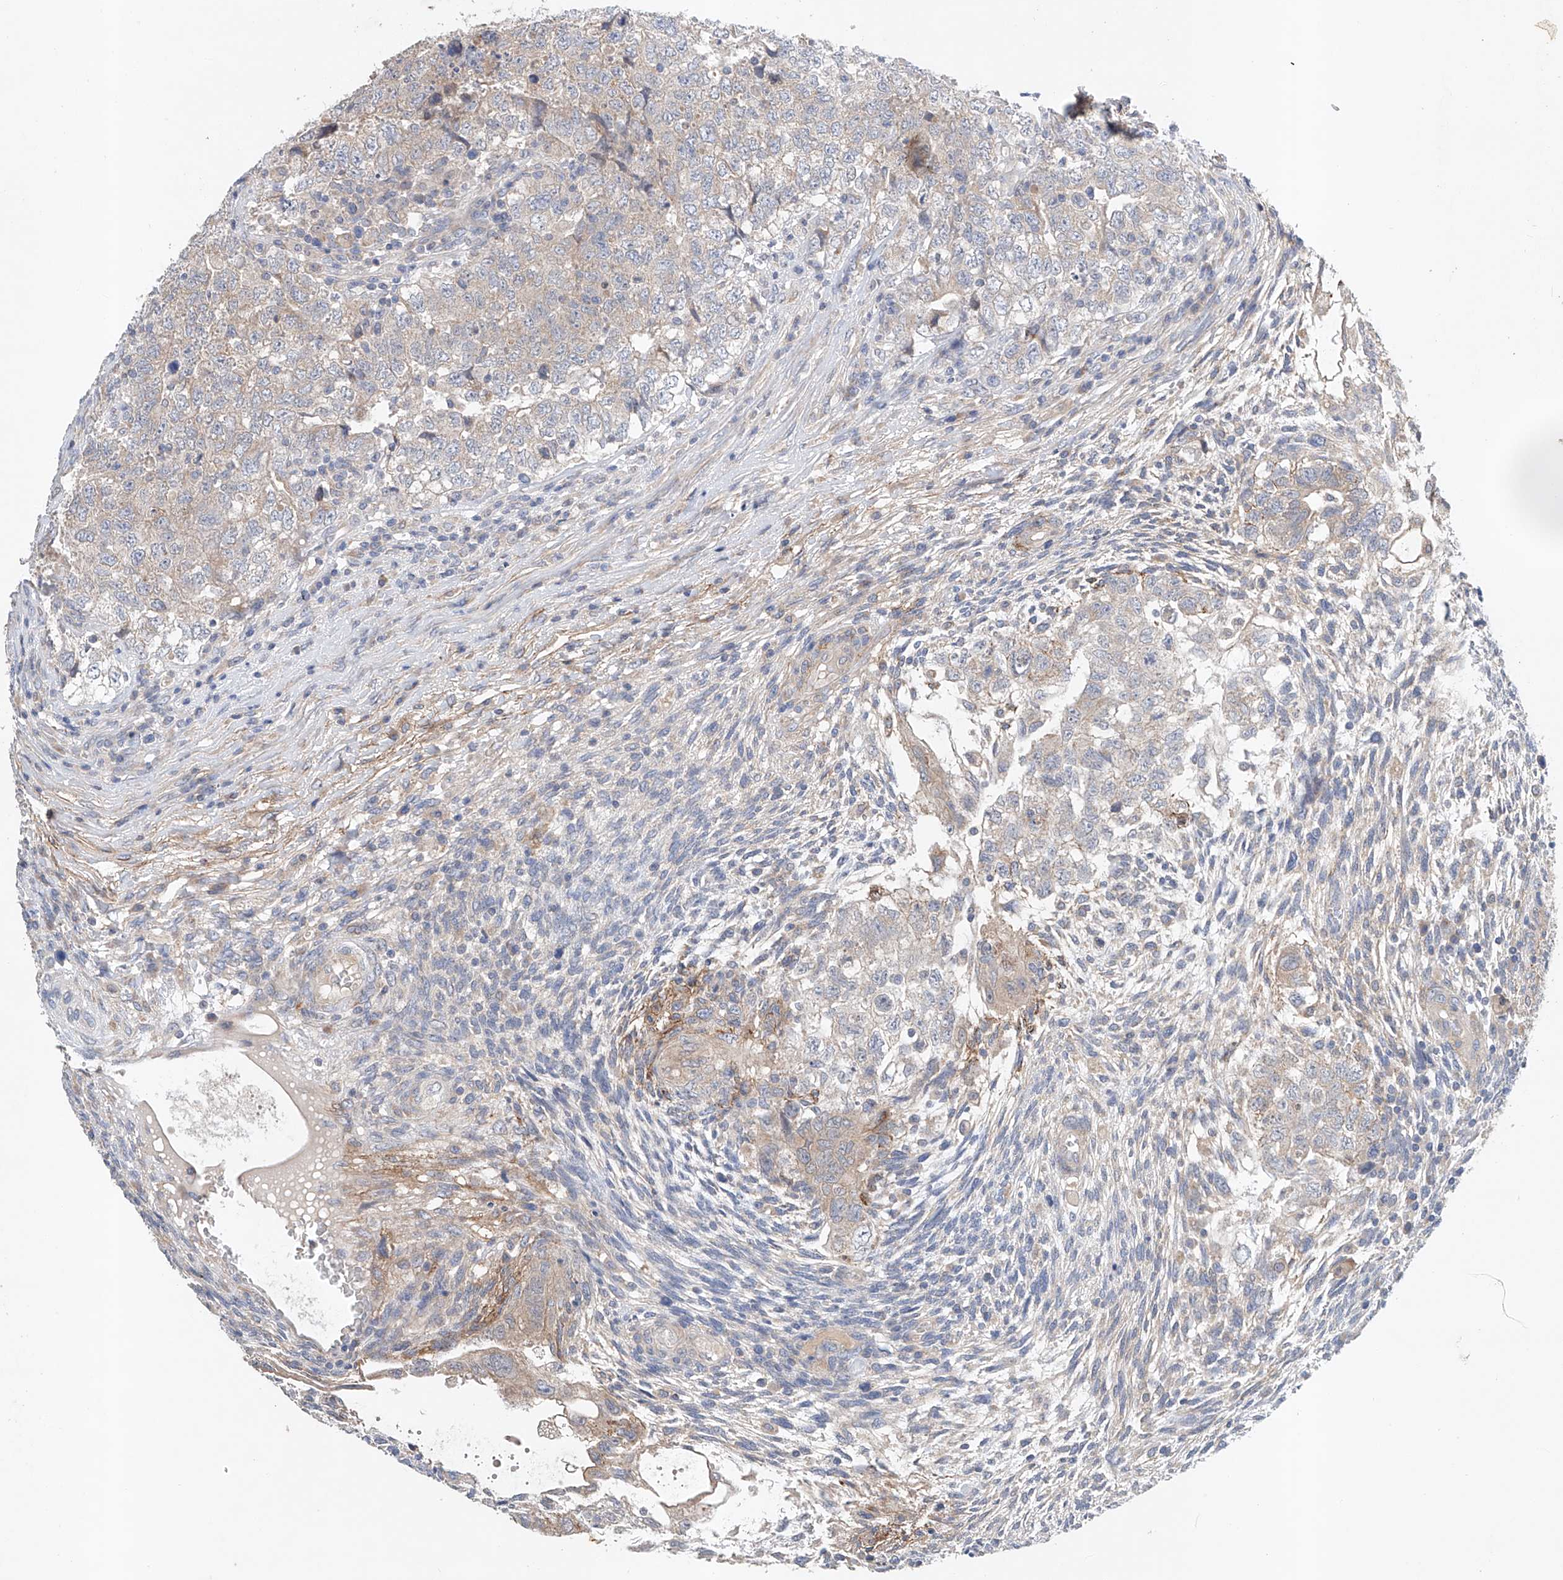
{"staining": {"intensity": "weak", "quantity": ">75%", "location": "cytoplasmic/membranous"}, "tissue": "testis cancer", "cell_type": "Tumor cells", "image_type": "cancer", "snomed": [{"axis": "morphology", "description": "Carcinoma, Embryonal, NOS"}, {"axis": "topography", "description": "Testis"}], "caption": "Immunohistochemical staining of testis embryonal carcinoma displays low levels of weak cytoplasmic/membranous protein expression in approximately >75% of tumor cells.", "gene": "GPC4", "patient": {"sex": "male", "age": 37}}